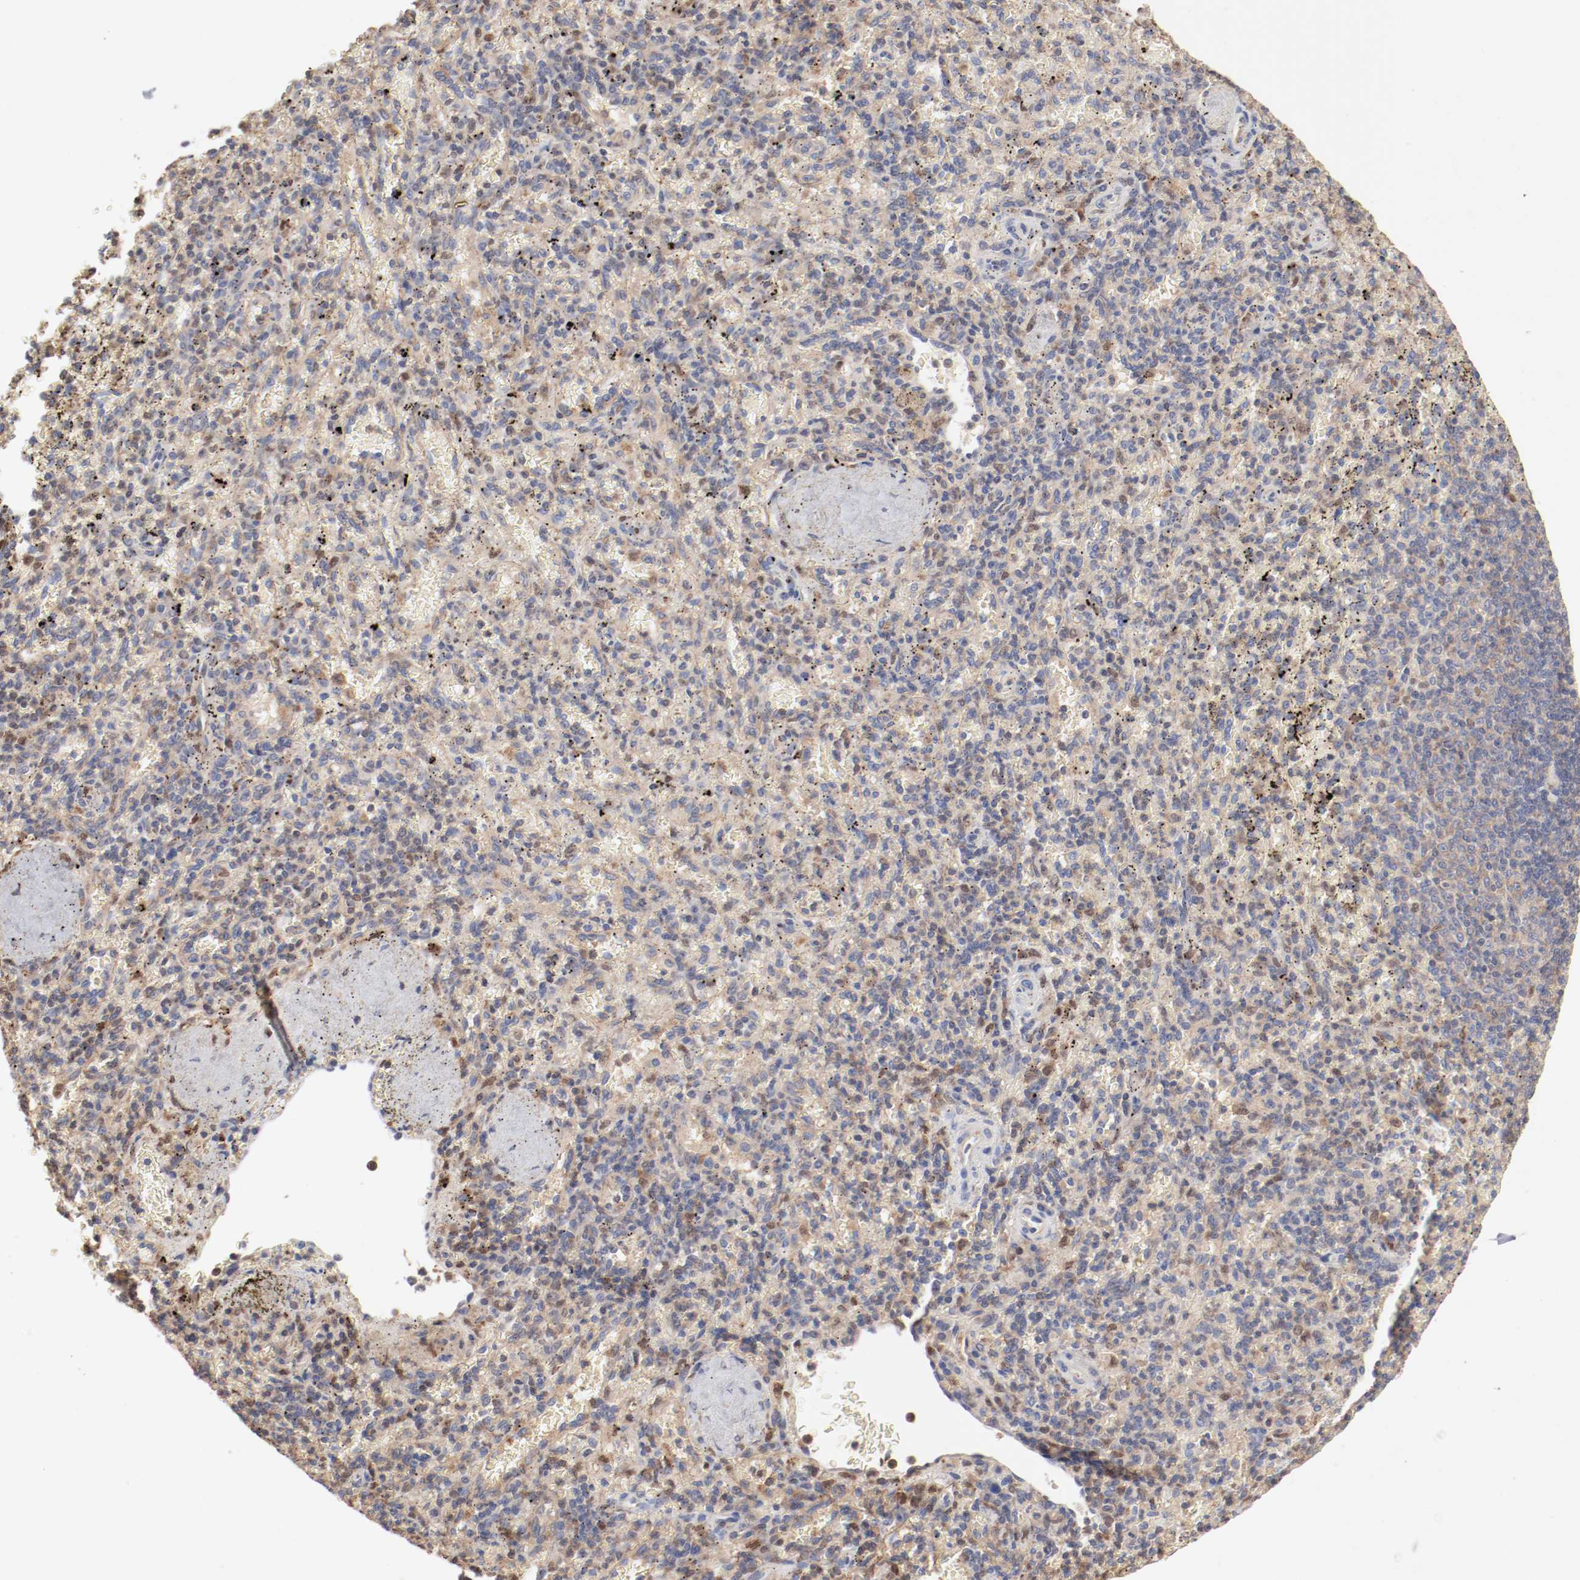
{"staining": {"intensity": "weak", "quantity": "<25%", "location": "cytoplasmic/membranous"}, "tissue": "spleen", "cell_type": "Cells in red pulp", "image_type": "normal", "snomed": [{"axis": "morphology", "description": "Normal tissue, NOS"}, {"axis": "topography", "description": "Spleen"}], "caption": "Immunohistochemistry (IHC) micrograph of unremarkable spleen: human spleen stained with DAB (3,3'-diaminobenzidine) exhibits no significant protein expression in cells in red pulp.", "gene": "ARHGEF6", "patient": {"sex": "female", "age": 43}}